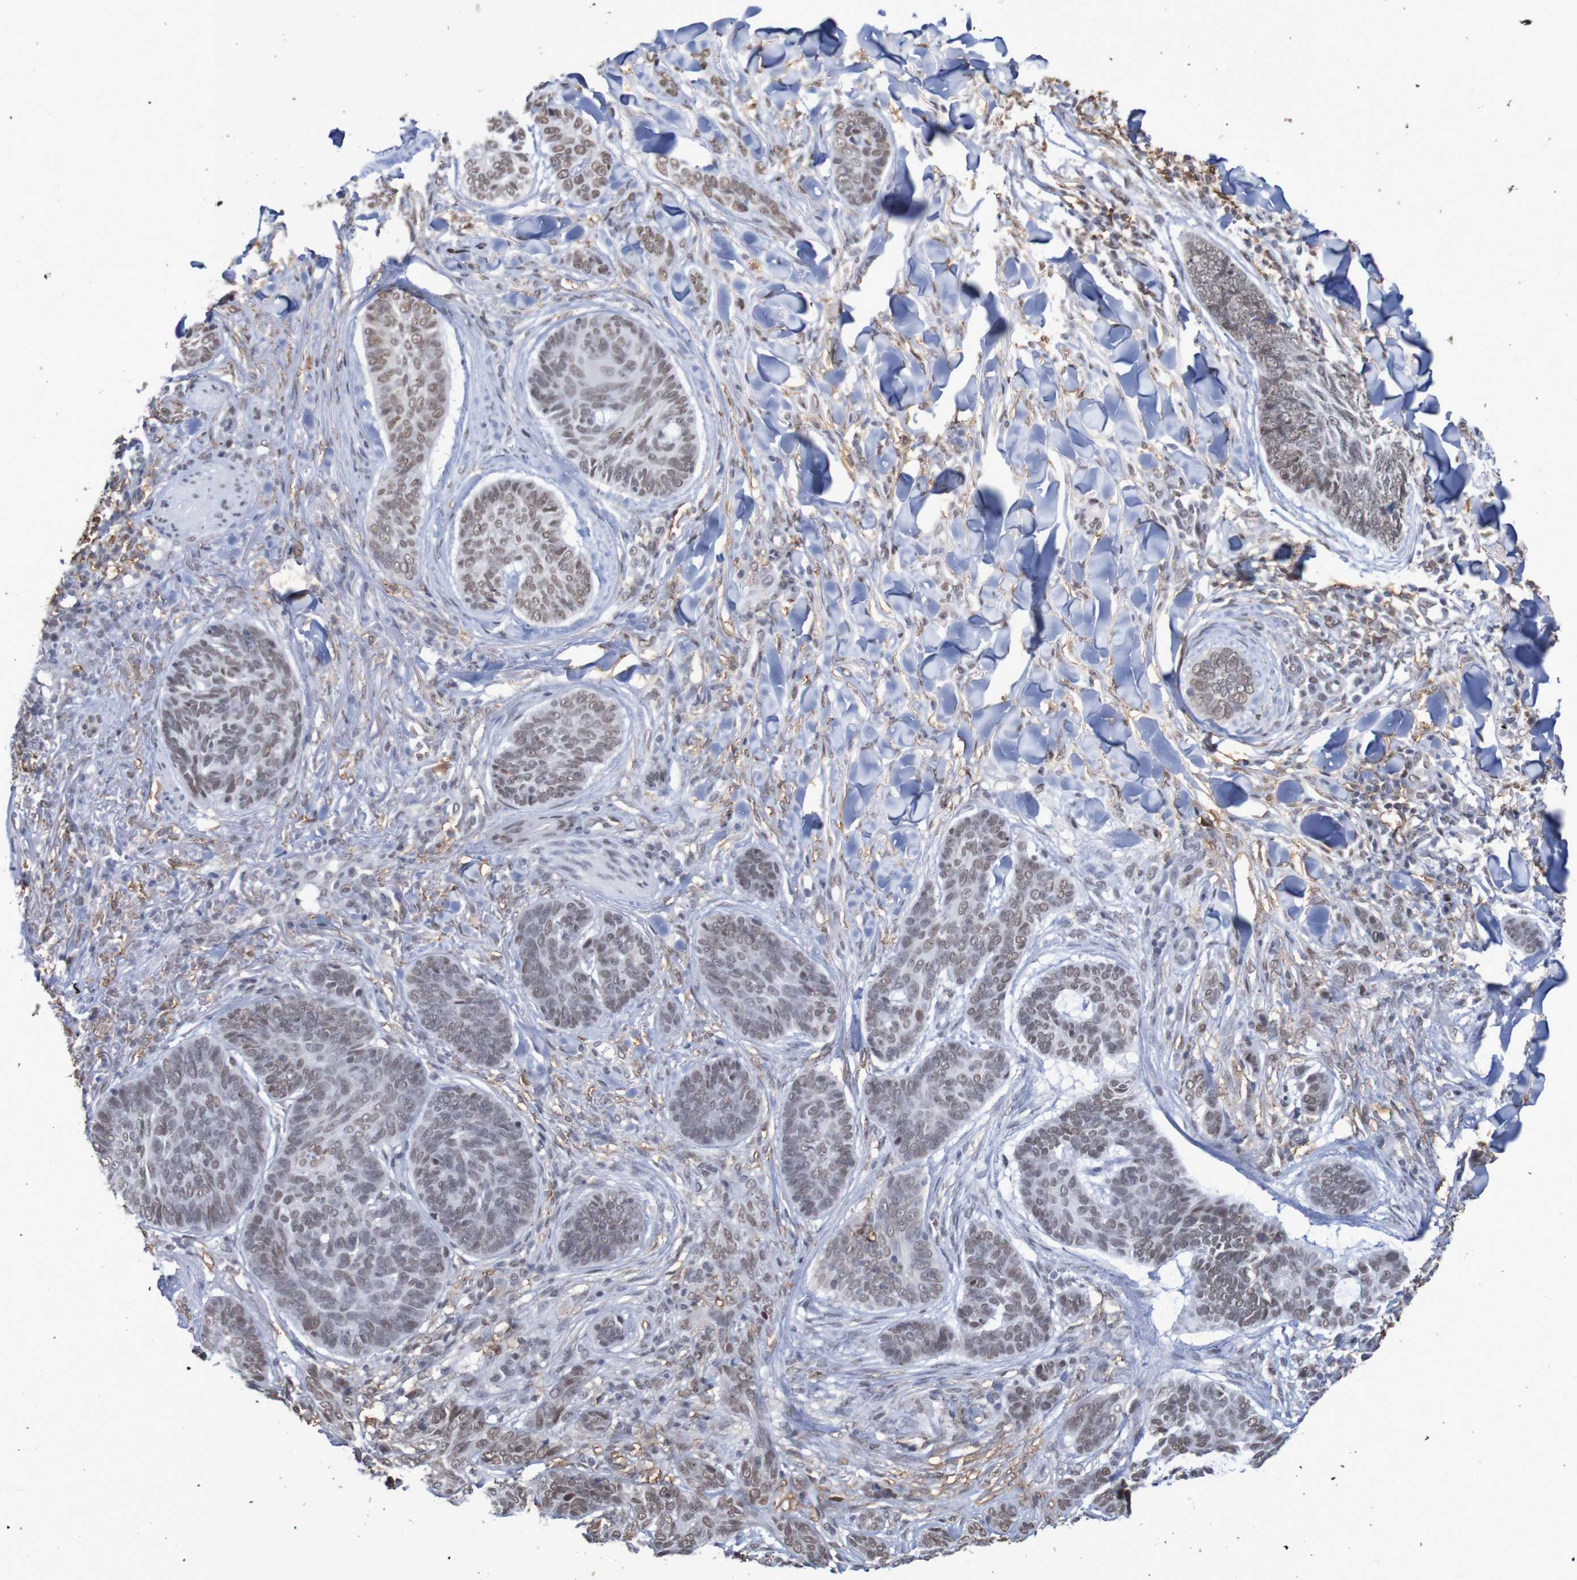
{"staining": {"intensity": "weak", "quantity": ">75%", "location": "nuclear"}, "tissue": "skin cancer", "cell_type": "Tumor cells", "image_type": "cancer", "snomed": [{"axis": "morphology", "description": "Basal cell carcinoma"}, {"axis": "topography", "description": "Skin"}], "caption": "This is a histology image of immunohistochemistry (IHC) staining of skin cancer, which shows weak staining in the nuclear of tumor cells.", "gene": "MRTFB", "patient": {"sex": "male", "age": 43}}